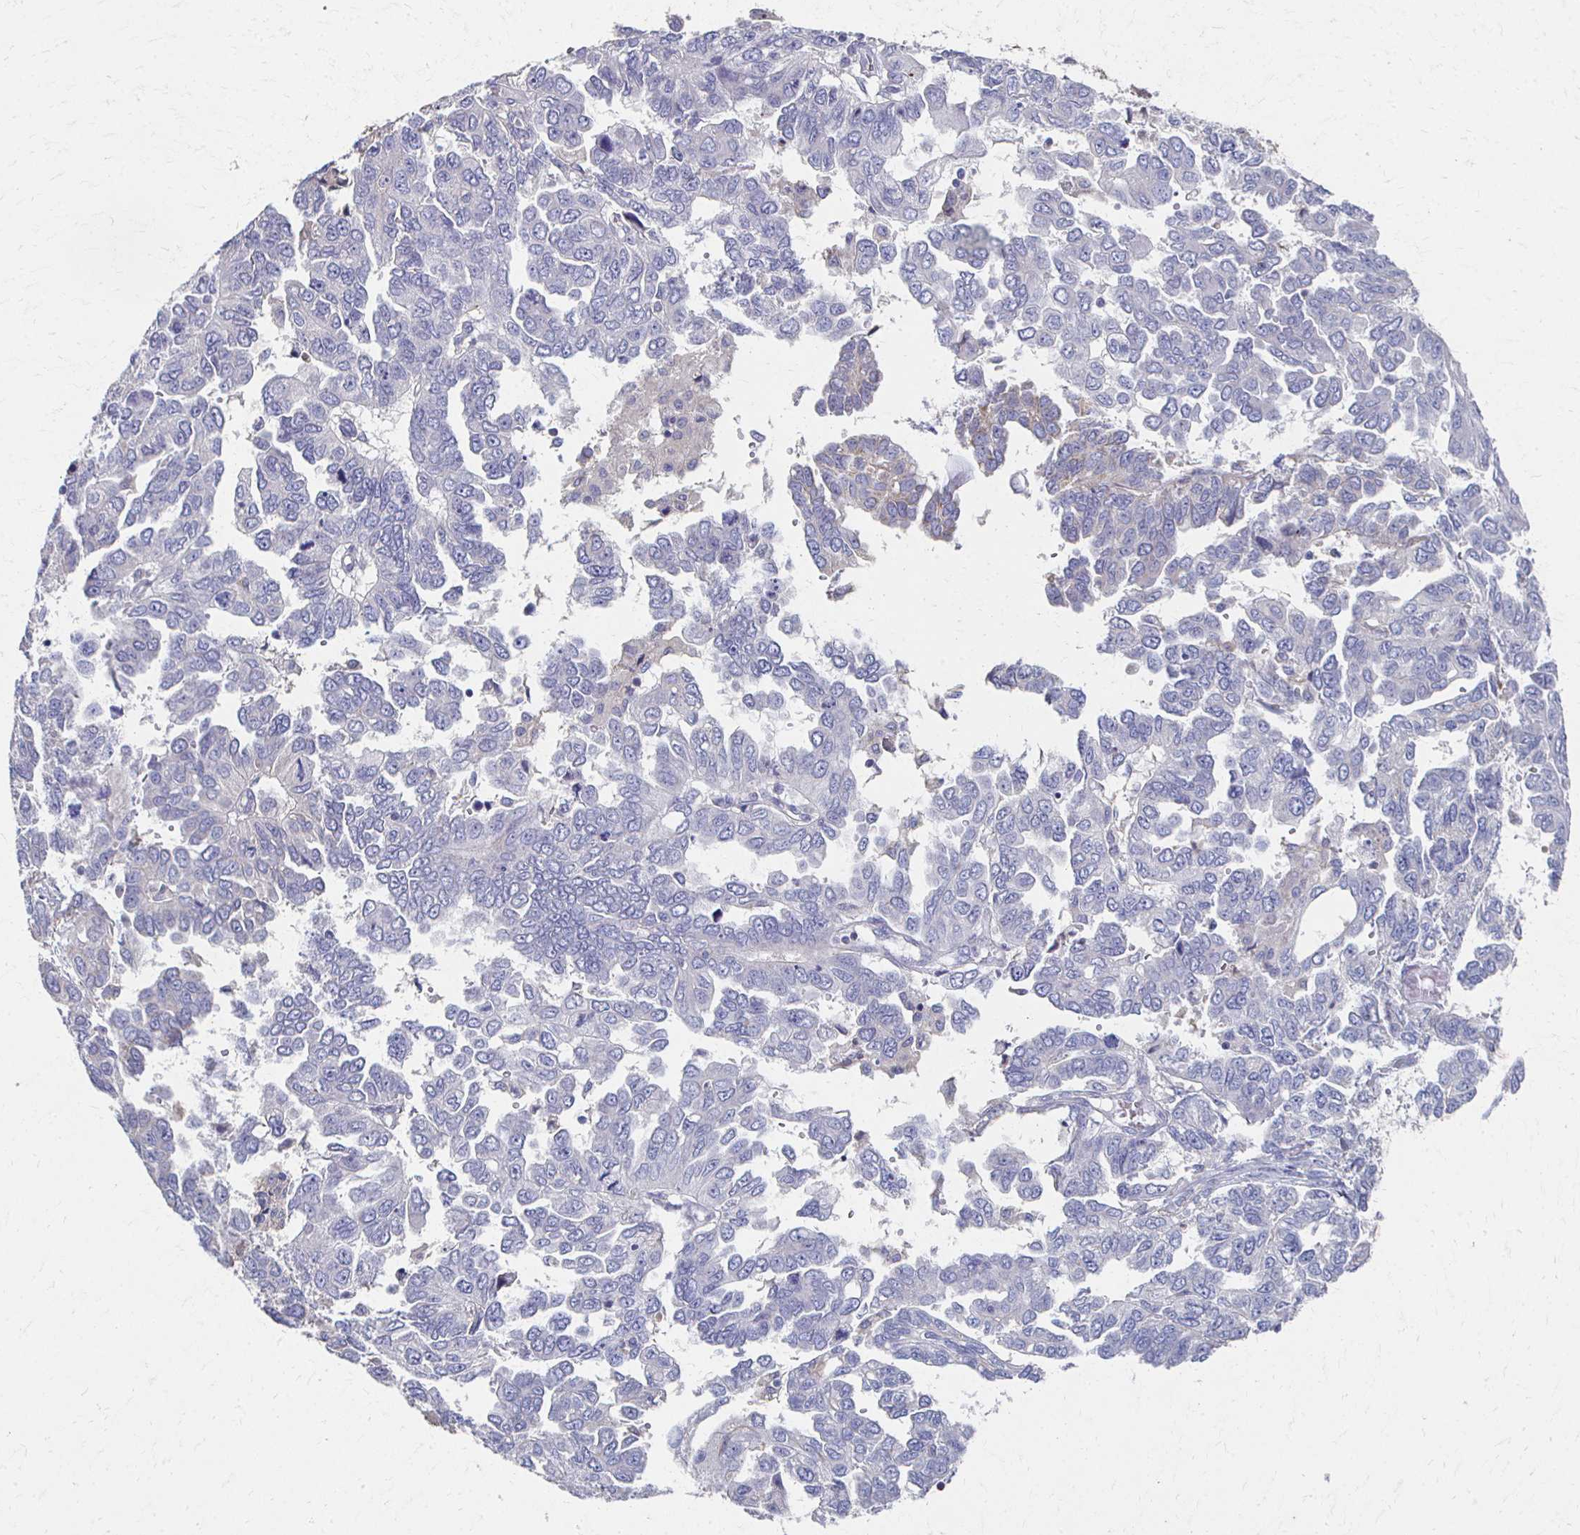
{"staining": {"intensity": "negative", "quantity": "none", "location": "none"}, "tissue": "ovarian cancer", "cell_type": "Tumor cells", "image_type": "cancer", "snomed": [{"axis": "morphology", "description": "Cystadenocarcinoma, serous, NOS"}, {"axis": "topography", "description": "Ovary"}], "caption": "Tumor cells are negative for protein expression in human ovarian cancer (serous cystadenocarcinoma).", "gene": "CX3CR1", "patient": {"sex": "female", "age": 53}}